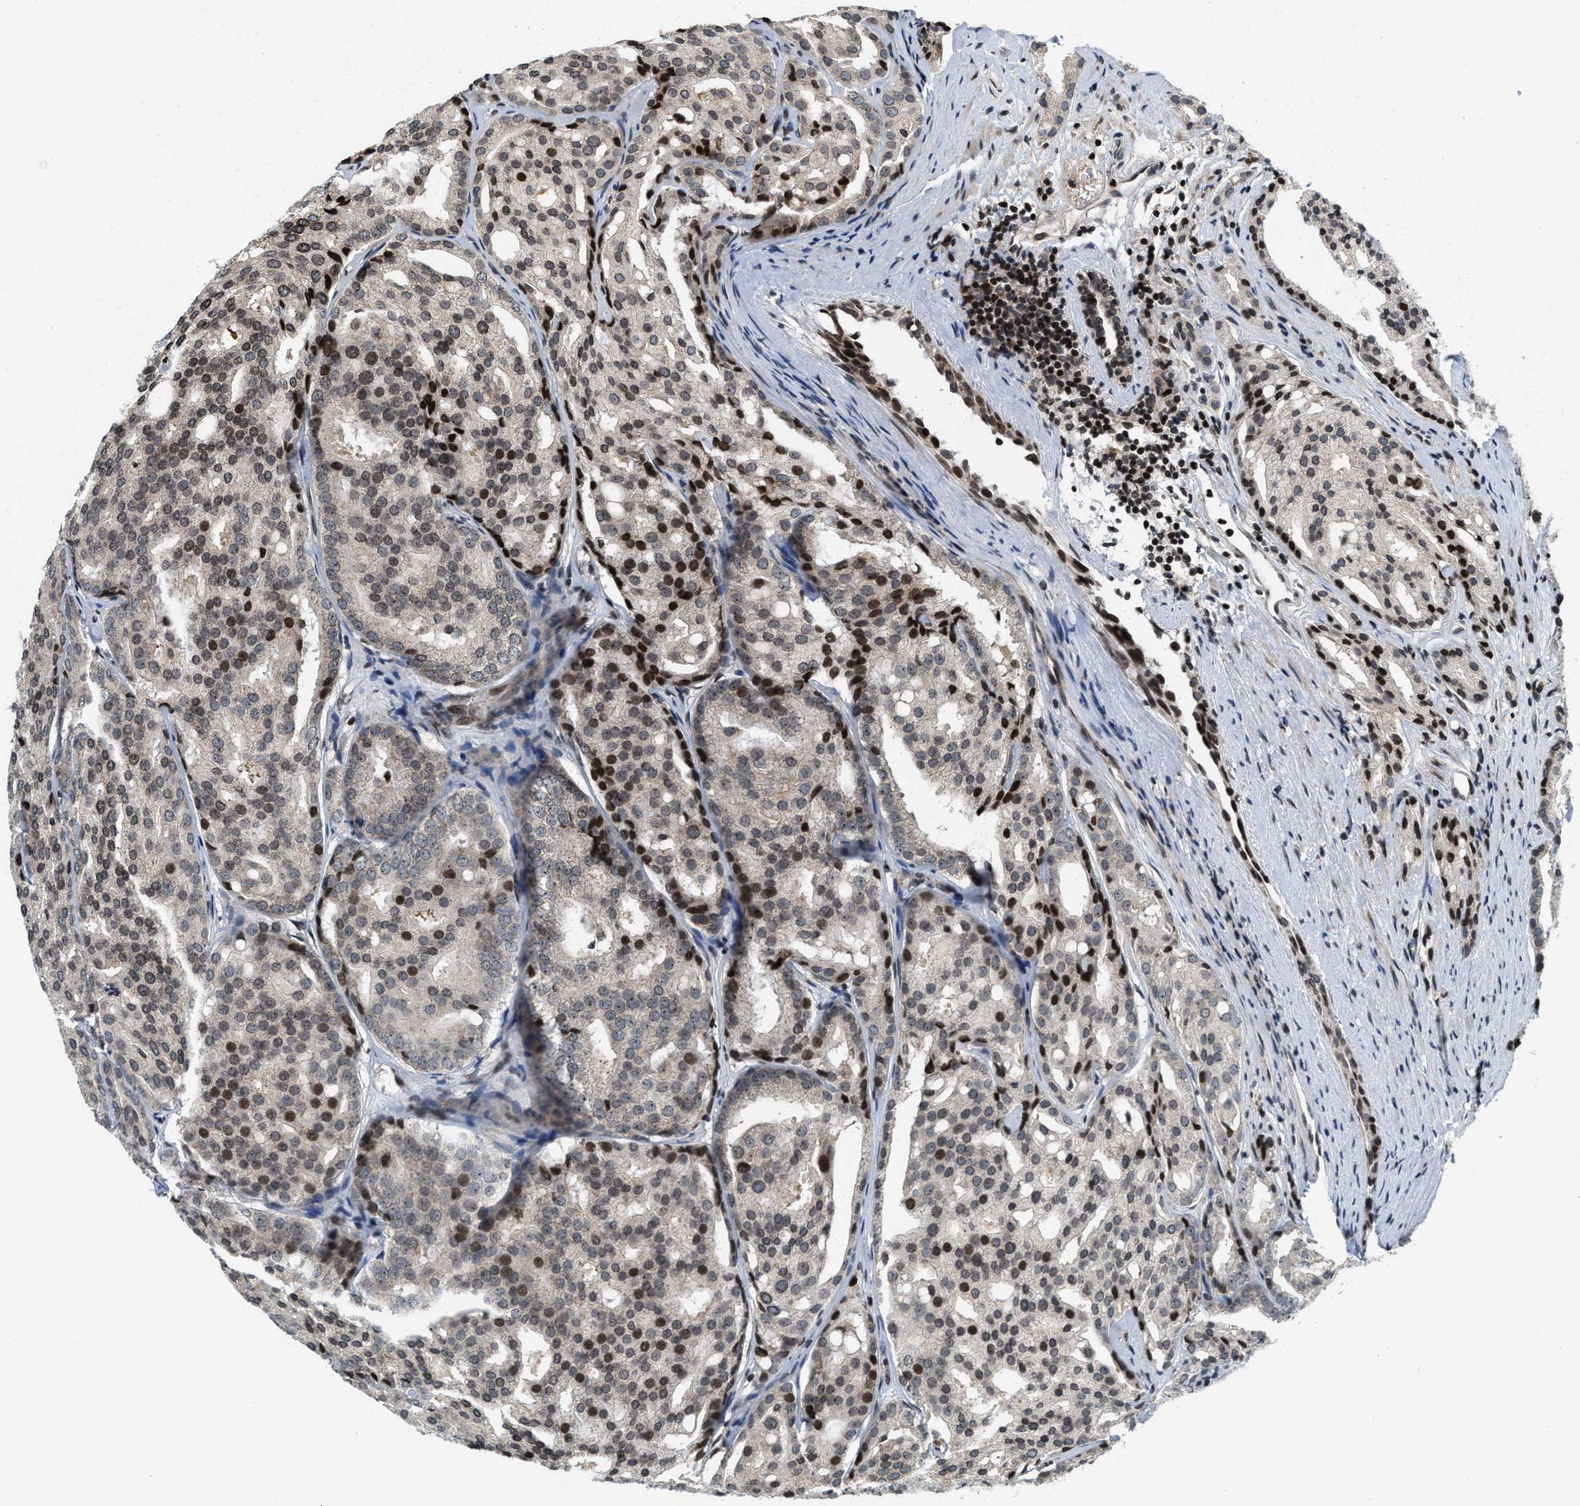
{"staining": {"intensity": "strong", "quantity": "25%-75%", "location": "nuclear"}, "tissue": "prostate cancer", "cell_type": "Tumor cells", "image_type": "cancer", "snomed": [{"axis": "morphology", "description": "Adenocarcinoma, High grade"}, {"axis": "topography", "description": "Prostate"}], "caption": "This image exhibits immunohistochemistry staining of human prostate cancer, with high strong nuclear positivity in approximately 25%-75% of tumor cells.", "gene": "PDZD2", "patient": {"sex": "male", "age": 64}}